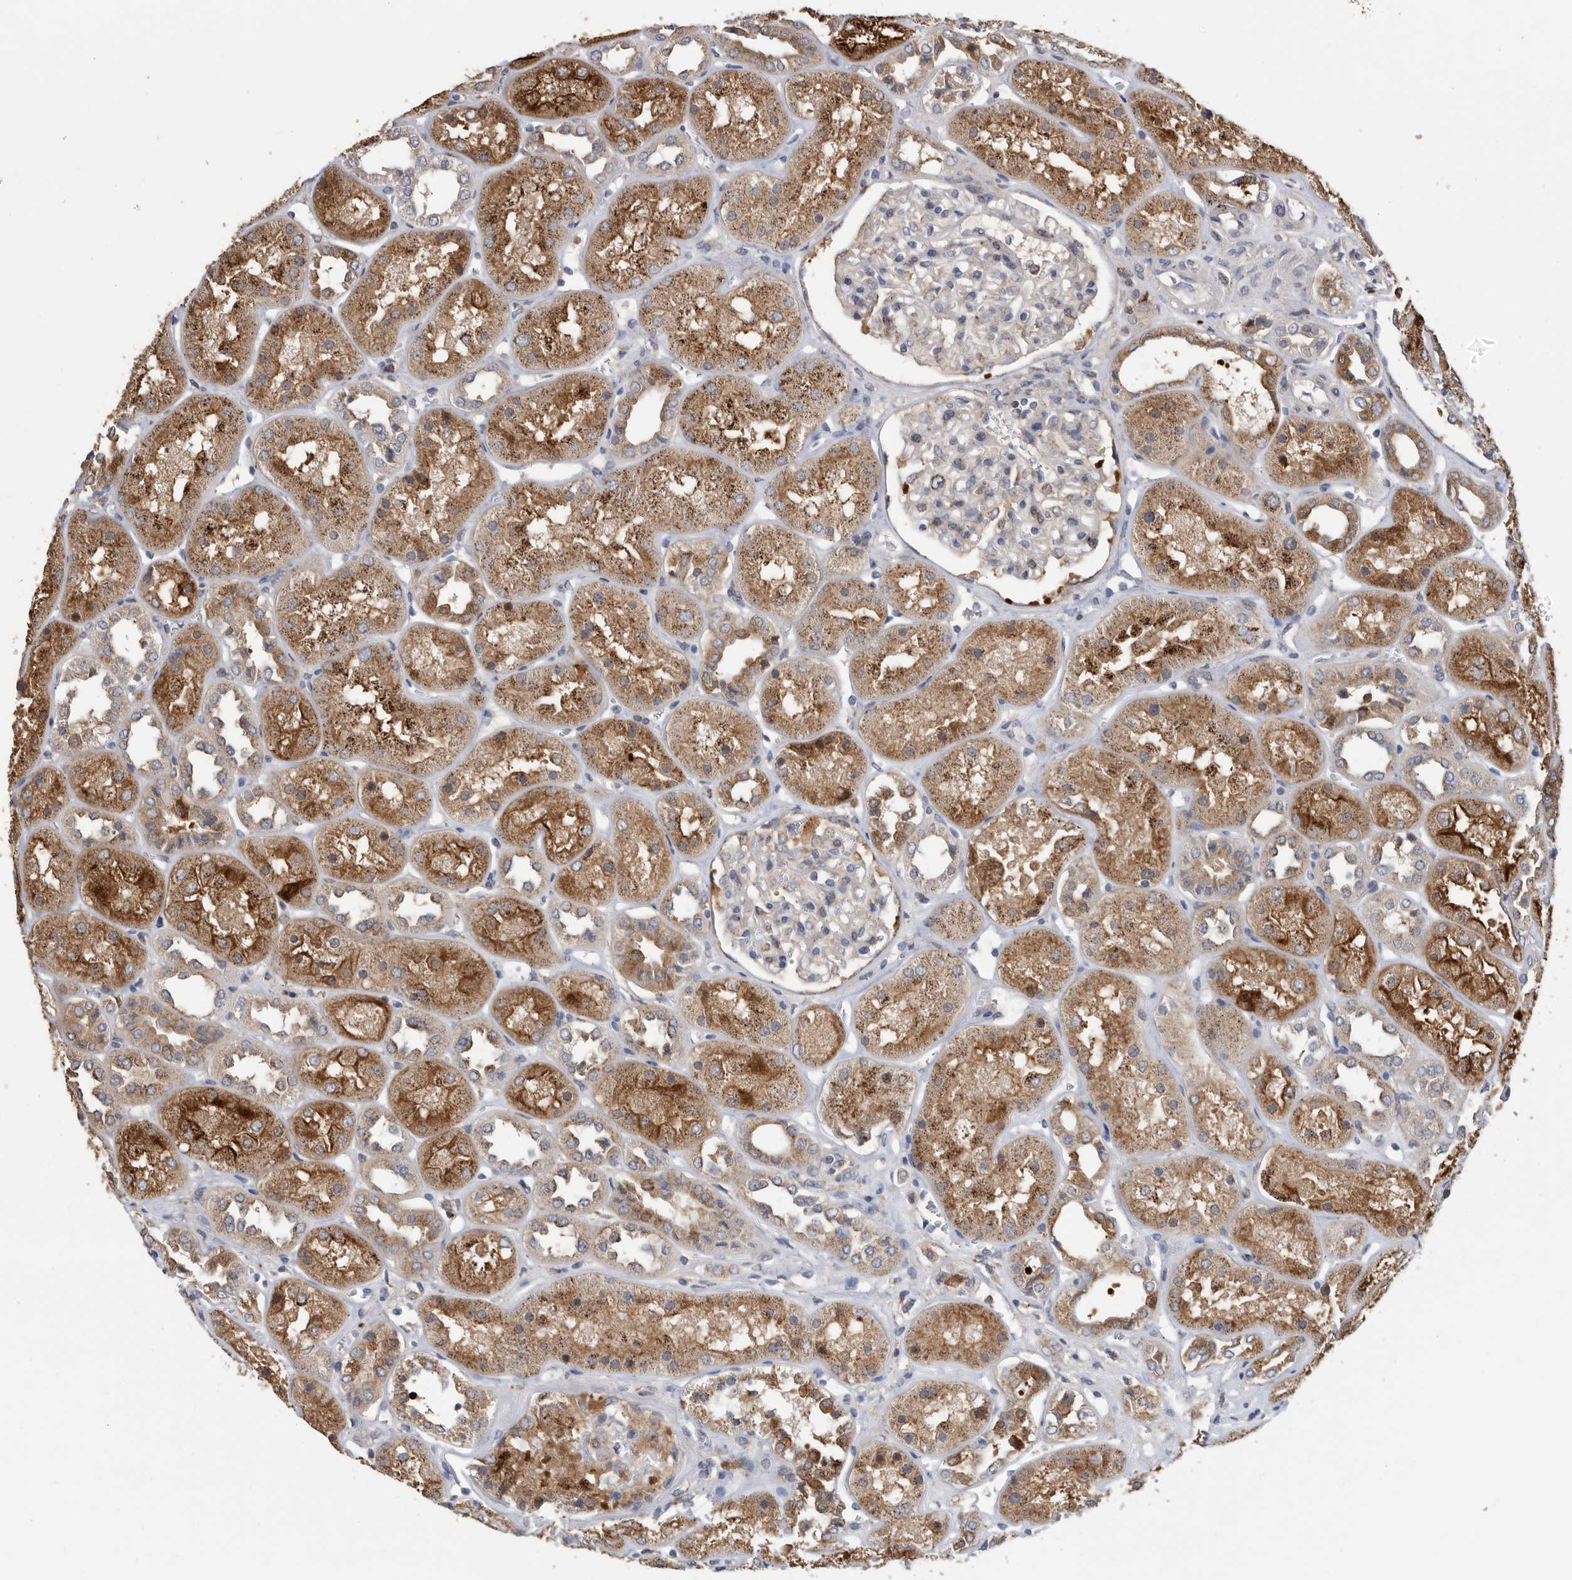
{"staining": {"intensity": "negative", "quantity": "none", "location": "none"}, "tissue": "kidney", "cell_type": "Cells in glomeruli", "image_type": "normal", "snomed": [{"axis": "morphology", "description": "Normal tissue, NOS"}, {"axis": "topography", "description": "Kidney"}], "caption": "Immunohistochemistry (IHC) image of benign human kidney stained for a protein (brown), which displays no staining in cells in glomeruli.", "gene": "CRISPLD2", "patient": {"sex": "male", "age": 70}}